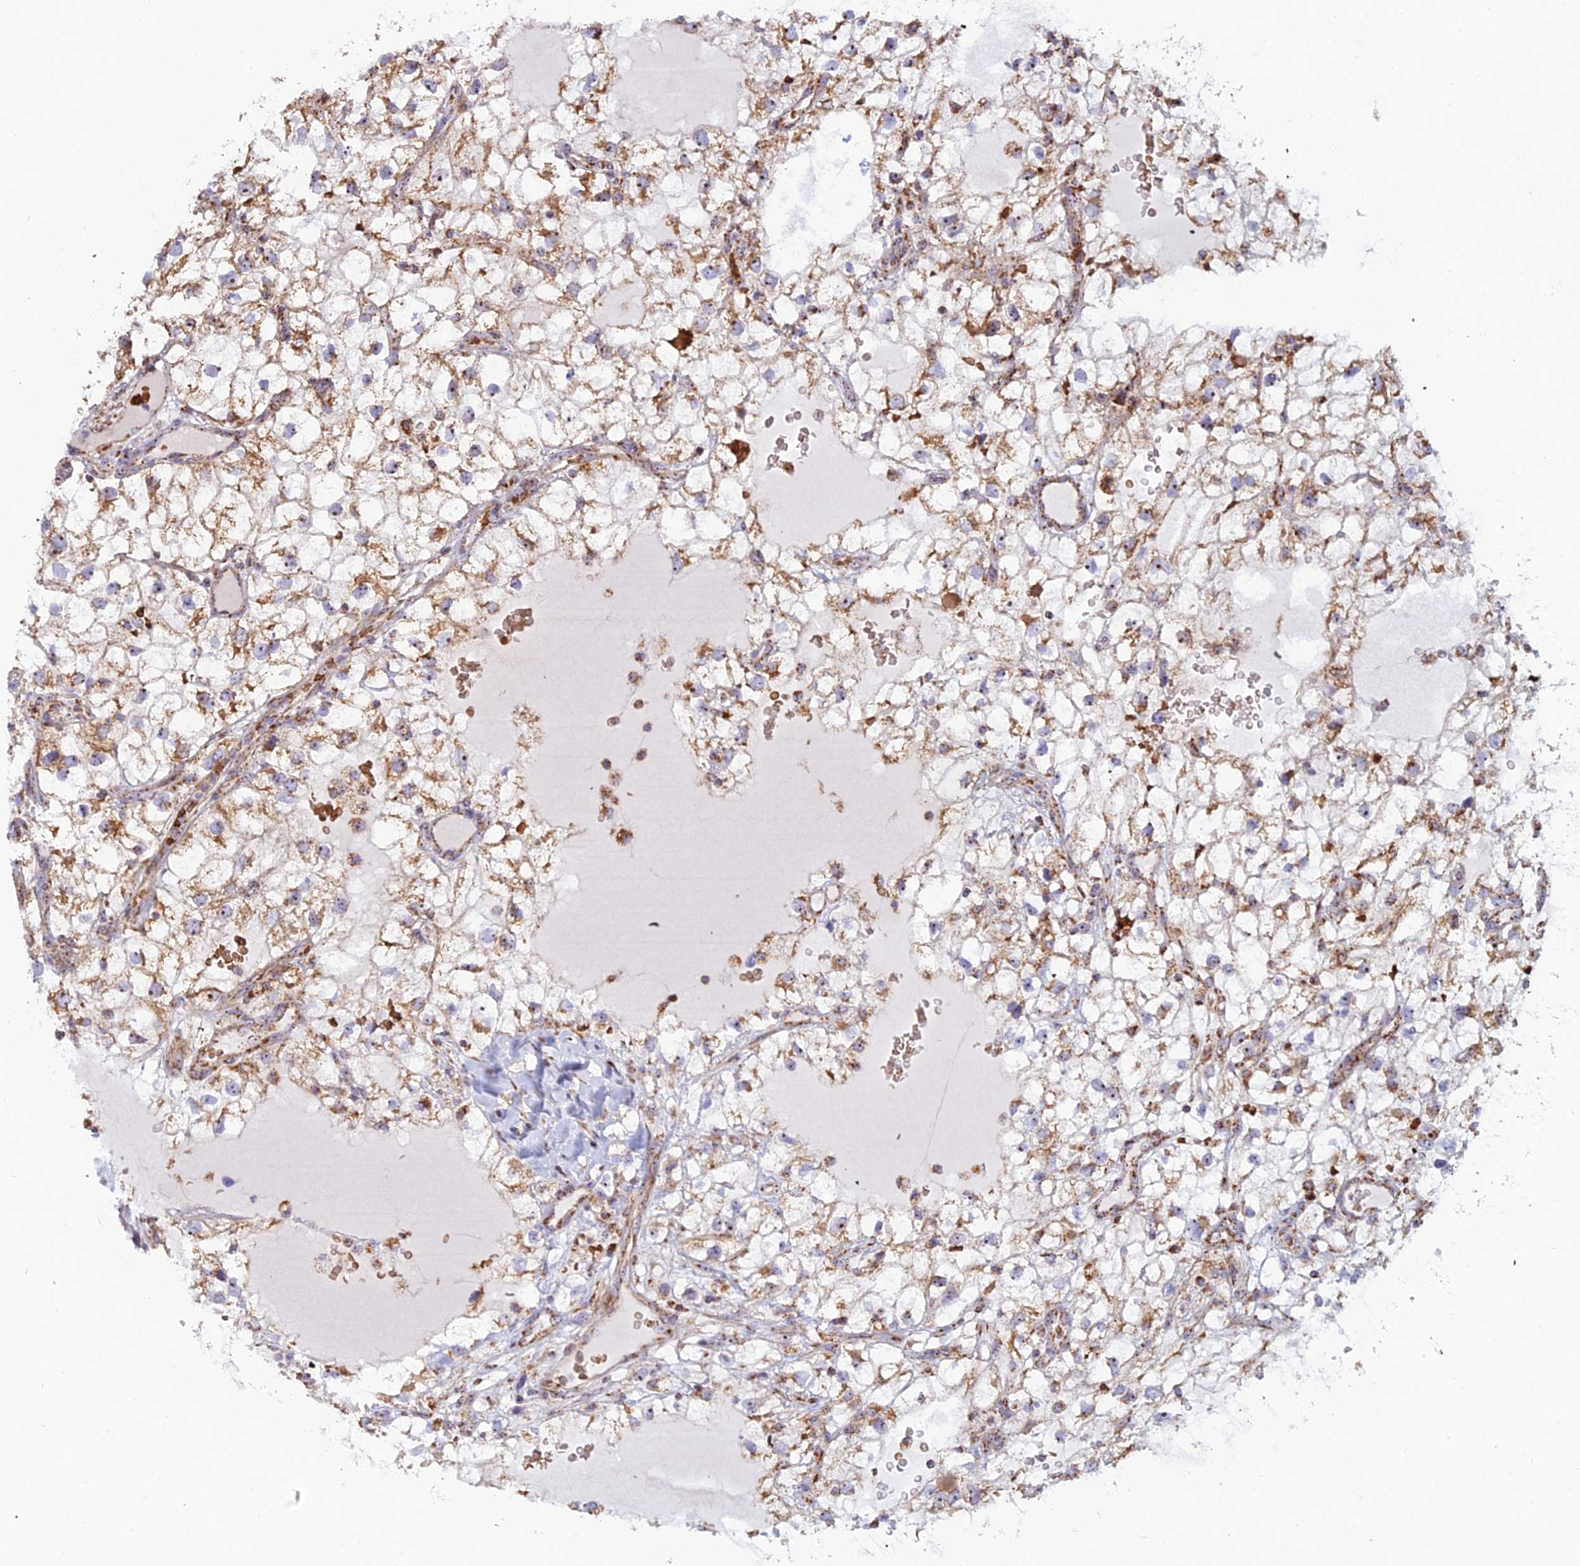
{"staining": {"intensity": "moderate", "quantity": ">75%", "location": "cytoplasmic/membranous"}, "tissue": "renal cancer", "cell_type": "Tumor cells", "image_type": "cancer", "snomed": [{"axis": "morphology", "description": "Adenocarcinoma, NOS"}, {"axis": "topography", "description": "Kidney"}], "caption": "Brown immunohistochemical staining in renal adenocarcinoma shows moderate cytoplasmic/membranous staining in about >75% of tumor cells.", "gene": "SLC35F4", "patient": {"sex": "male", "age": 59}}